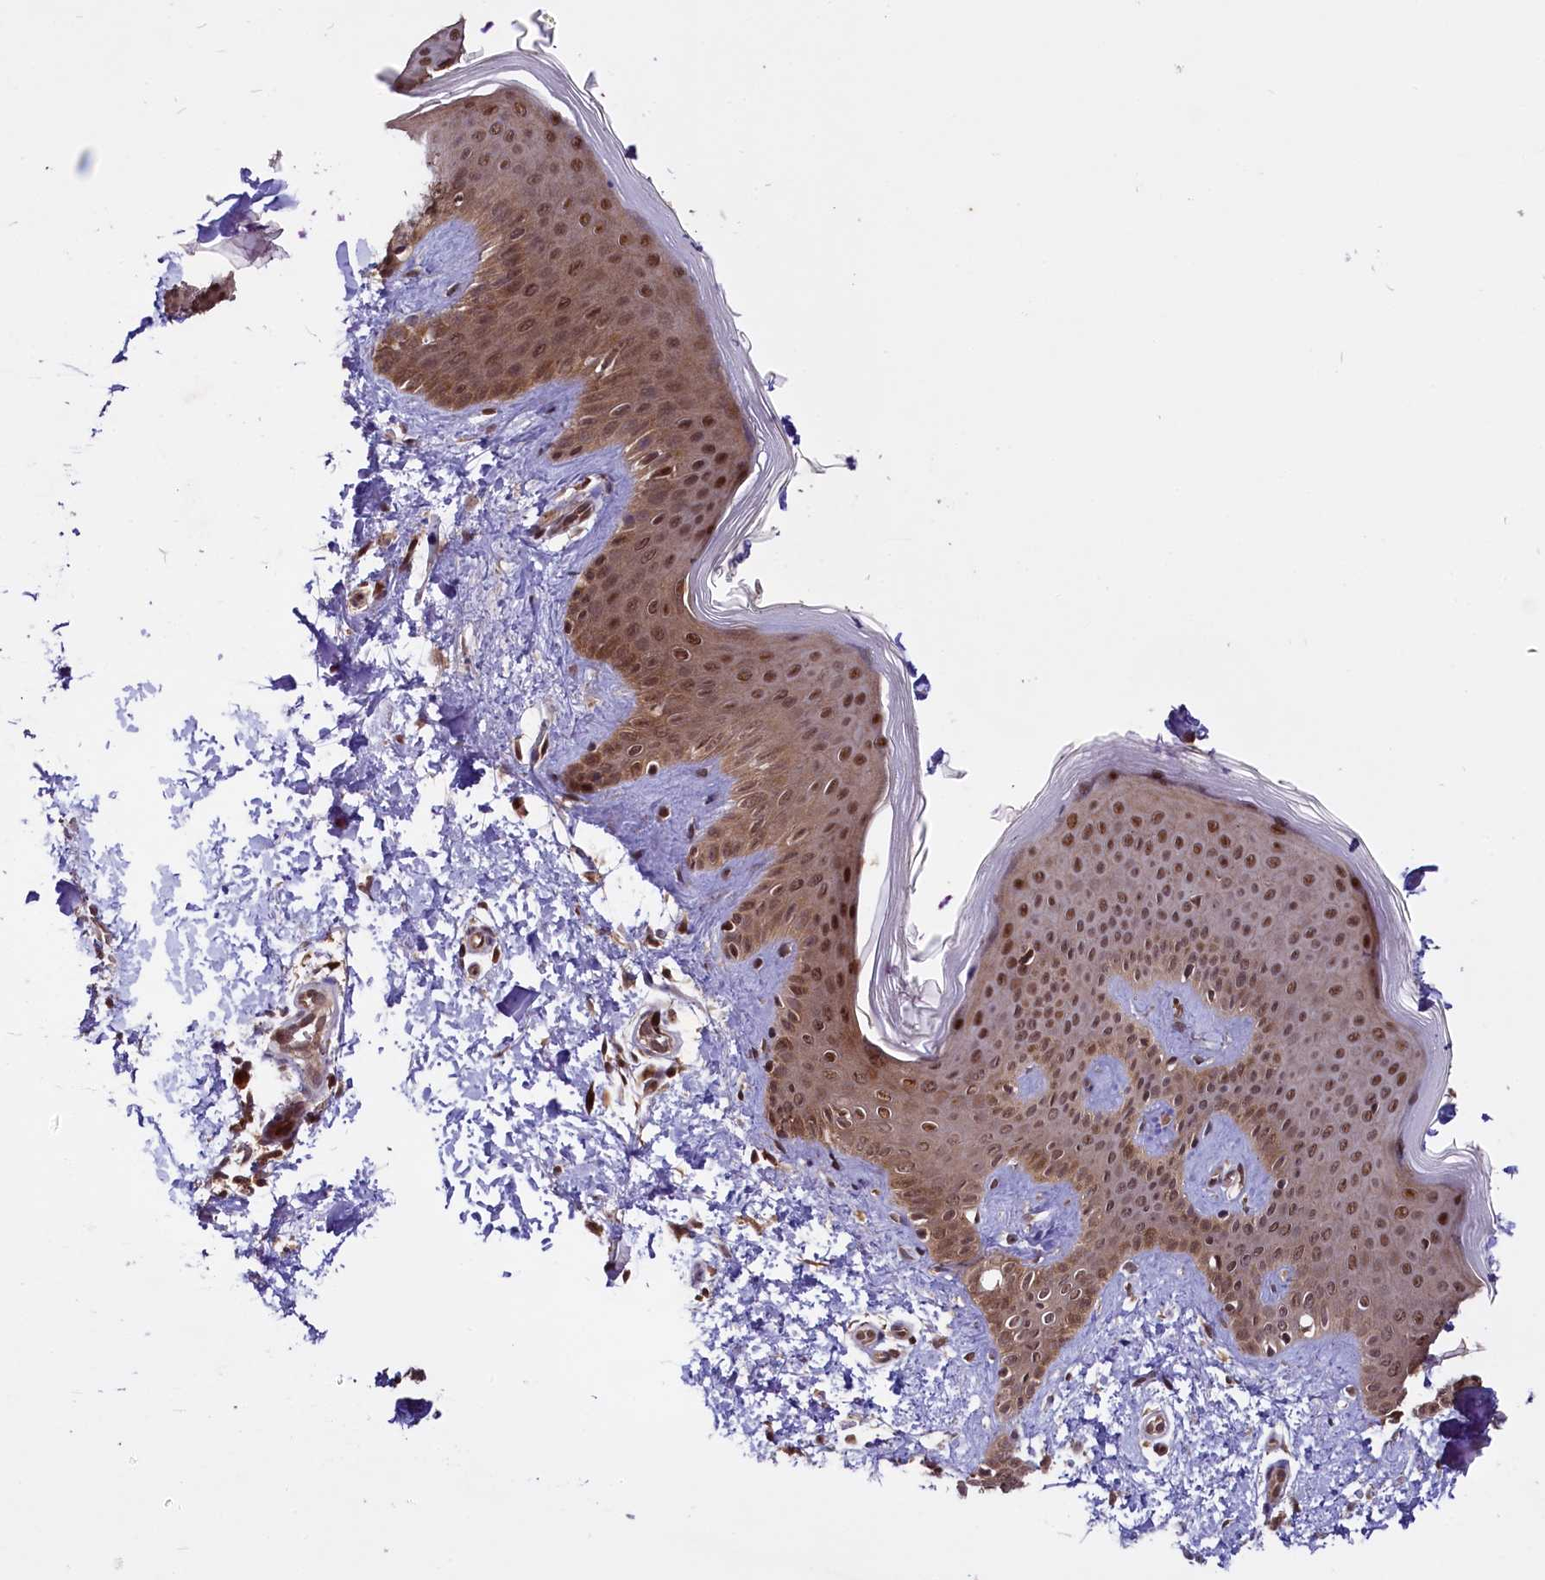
{"staining": {"intensity": "strong", "quantity": ">75%", "location": "cytoplasmic/membranous,nuclear"}, "tissue": "skin", "cell_type": "Fibroblasts", "image_type": "normal", "snomed": [{"axis": "morphology", "description": "Normal tissue, NOS"}, {"axis": "topography", "description": "Skin"}], "caption": "A brown stain labels strong cytoplasmic/membranous,nuclear positivity of a protein in fibroblasts of benign human skin. (brown staining indicates protein expression, while blue staining denotes nuclei).", "gene": "UBE3A", "patient": {"sex": "male", "age": 36}}